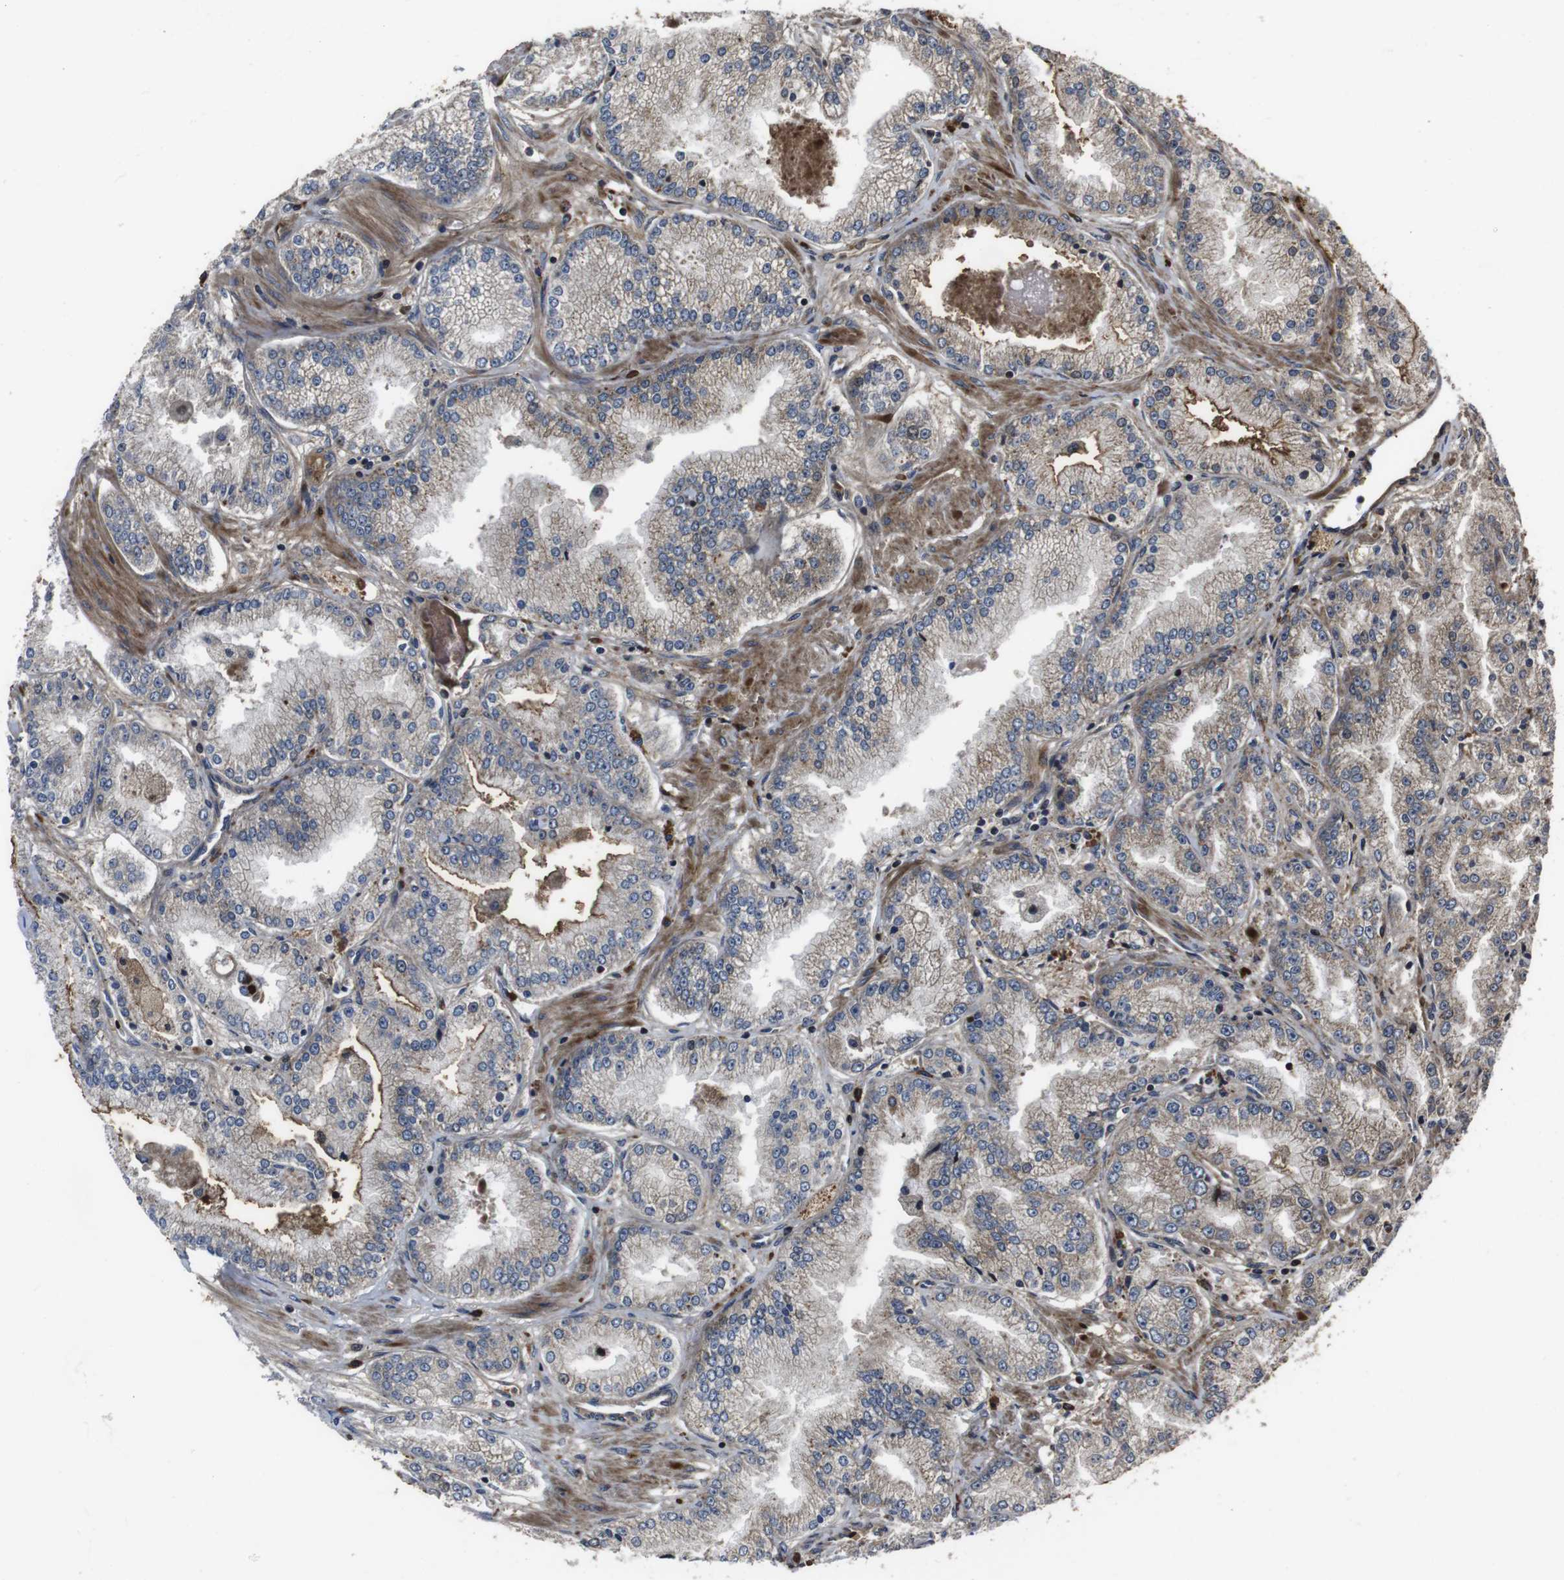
{"staining": {"intensity": "moderate", "quantity": "25%-75%", "location": "cytoplasmic/membranous"}, "tissue": "prostate cancer", "cell_type": "Tumor cells", "image_type": "cancer", "snomed": [{"axis": "morphology", "description": "Adenocarcinoma, High grade"}, {"axis": "topography", "description": "Prostate"}], "caption": "An immunohistochemistry micrograph of tumor tissue is shown. Protein staining in brown shows moderate cytoplasmic/membranous positivity in adenocarcinoma (high-grade) (prostate) within tumor cells. (brown staining indicates protein expression, while blue staining denotes nuclei).", "gene": "SMYD3", "patient": {"sex": "male", "age": 61}}